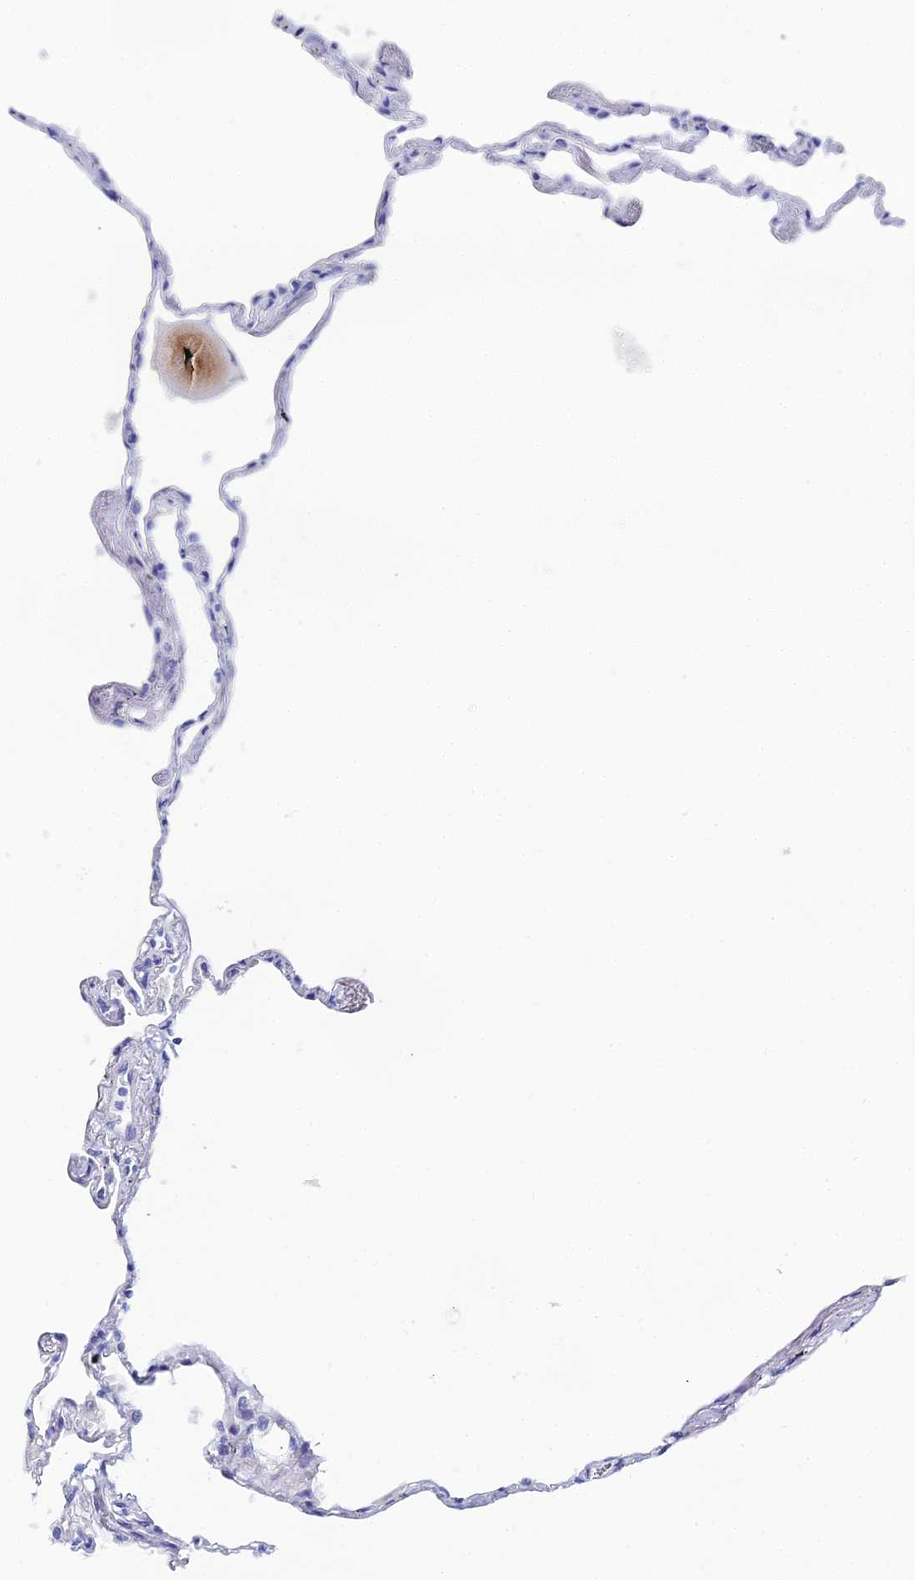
{"staining": {"intensity": "negative", "quantity": "none", "location": "none"}, "tissue": "lung", "cell_type": "Alveolar cells", "image_type": "normal", "snomed": [{"axis": "morphology", "description": "Normal tissue, NOS"}, {"axis": "topography", "description": "Lung"}], "caption": "A micrograph of lung stained for a protein shows no brown staining in alveolar cells. Nuclei are stained in blue.", "gene": "OCM2", "patient": {"sex": "female", "age": 67}}